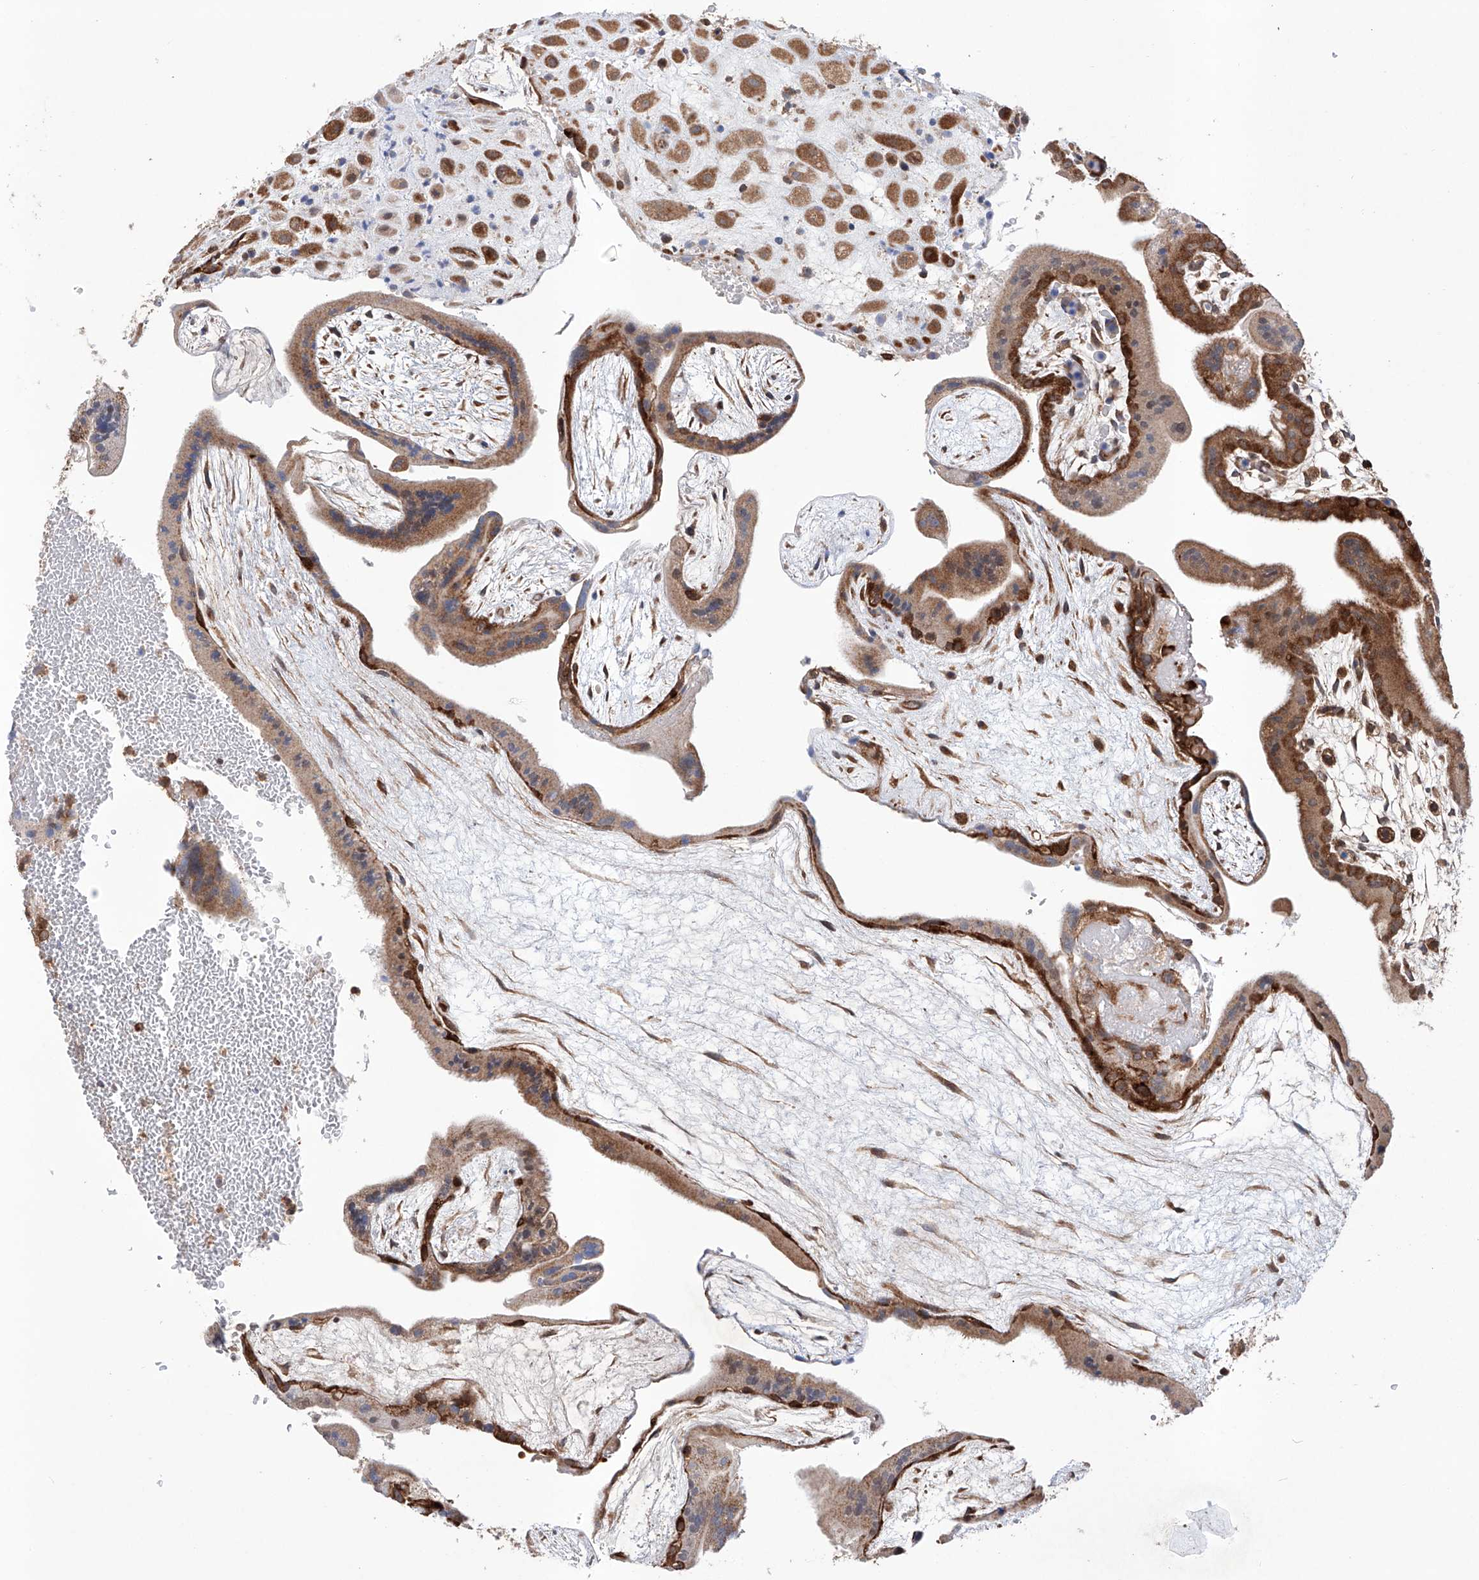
{"staining": {"intensity": "moderate", "quantity": ">75%", "location": "cytoplasmic/membranous"}, "tissue": "placenta", "cell_type": "Decidual cells", "image_type": "normal", "snomed": [{"axis": "morphology", "description": "Normal tissue, NOS"}, {"axis": "topography", "description": "Placenta"}], "caption": "Moderate cytoplasmic/membranous expression is identified in approximately >75% of decidual cells in normal placenta.", "gene": "TIMM23", "patient": {"sex": "female", "age": 35}}